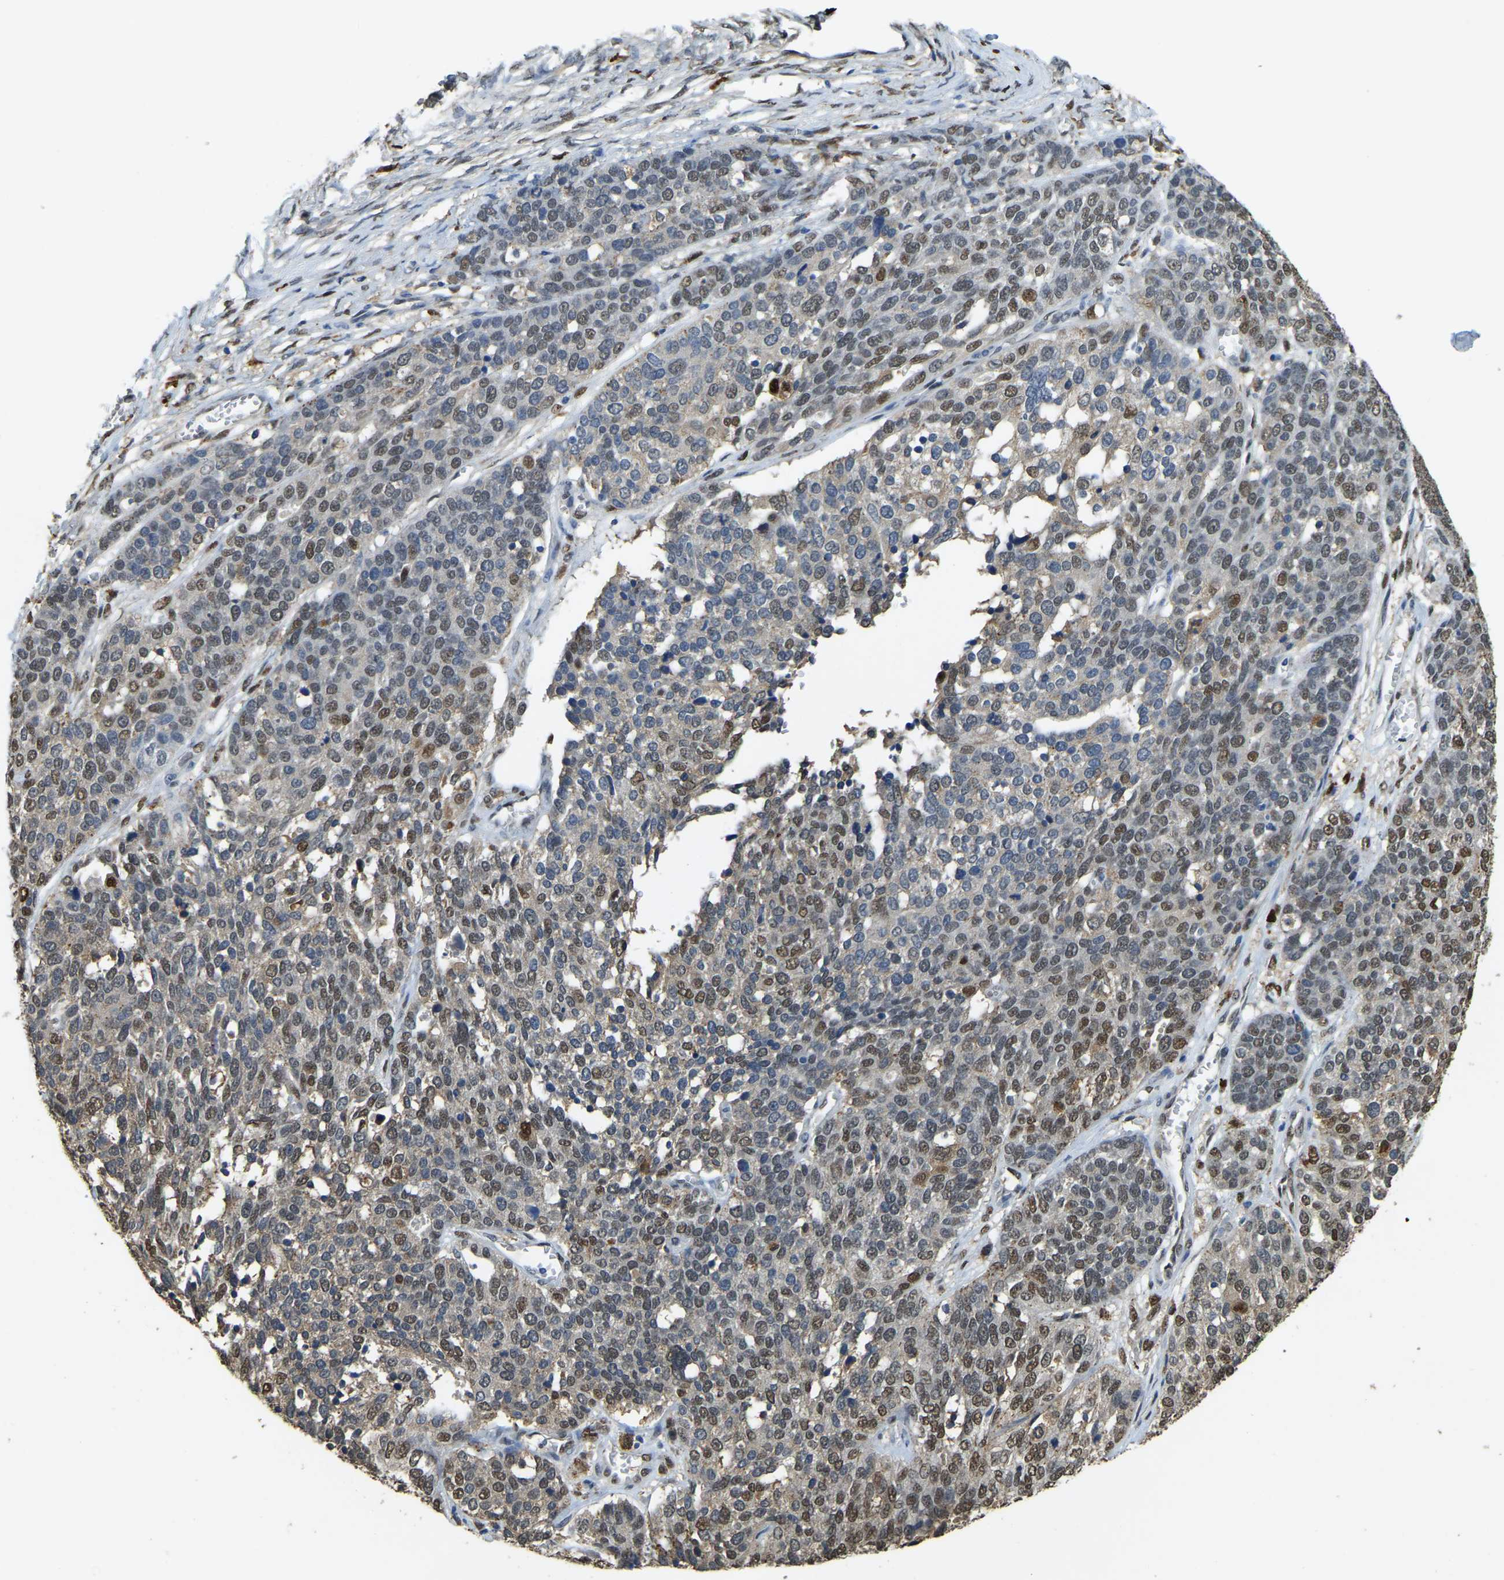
{"staining": {"intensity": "strong", "quantity": "<25%", "location": "nuclear"}, "tissue": "ovarian cancer", "cell_type": "Tumor cells", "image_type": "cancer", "snomed": [{"axis": "morphology", "description": "Cystadenocarcinoma, serous, NOS"}, {"axis": "topography", "description": "Ovary"}], "caption": "Human ovarian cancer stained with a brown dye demonstrates strong nuclear positive positivity in approximately <25% of tumor cells.", "gene": "NANS", "patient": {"sex": "female", "age": 44}}